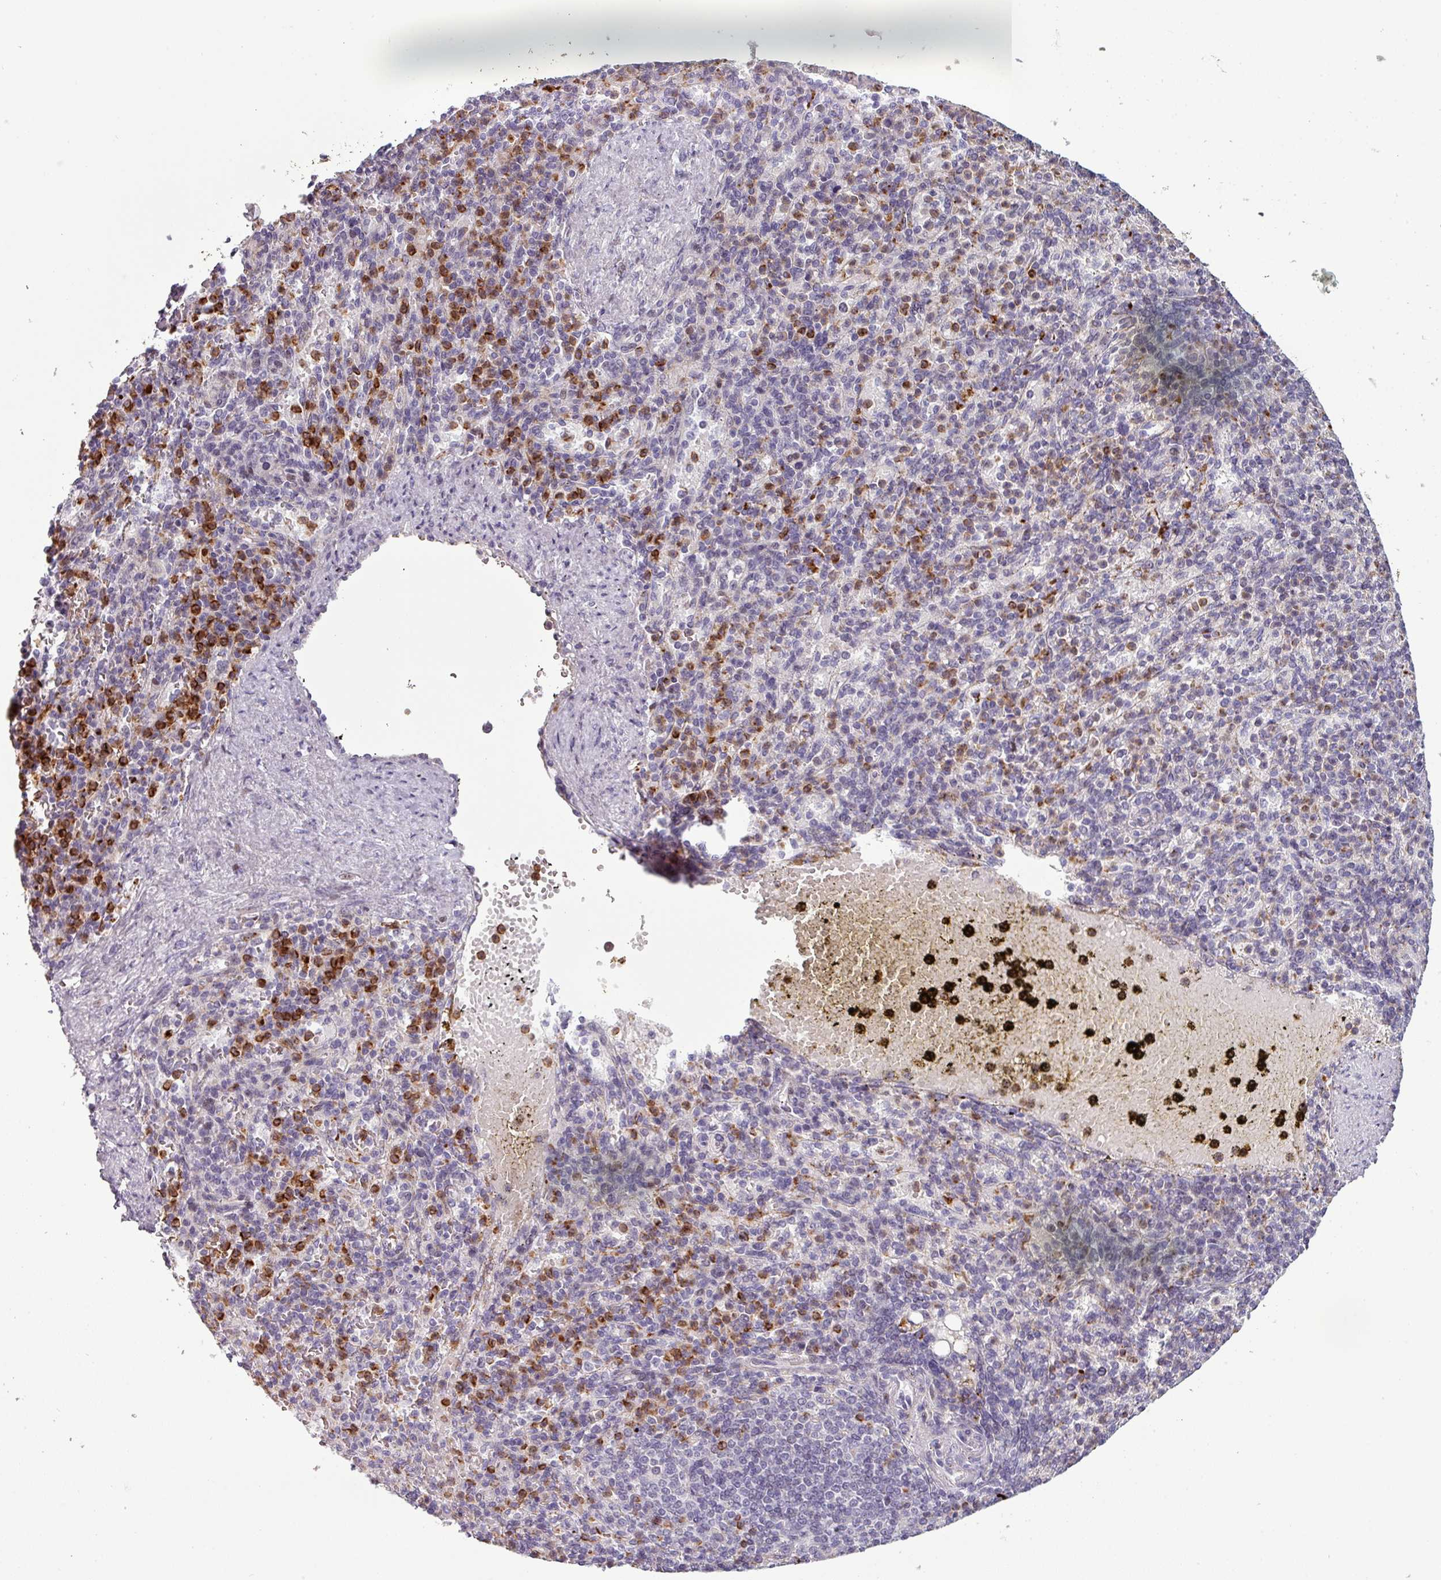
{"staining": {"intensity": "moderate", "quantity": "<25%", "location": "cytoplasmic/membranous"}, "tissue": "spleen", "cell_type": "Cells in red pulp", "image_type": "normal", "snomed": [{"axis": "morphology", "description": "Normal tissue, NOS"}, {"axis": "topography", "description": "Spleen"}], "caption": "Brown immunohistochemical staining in benign spleen displays moderate cytoplasmic/membranous expression in approximately <25% of cells in red pulp. (Brightfield microscopy of DAB IHC at high magnification).", "gene": "TMEFF1", "patient": {"sex": "female", "age": 74}}